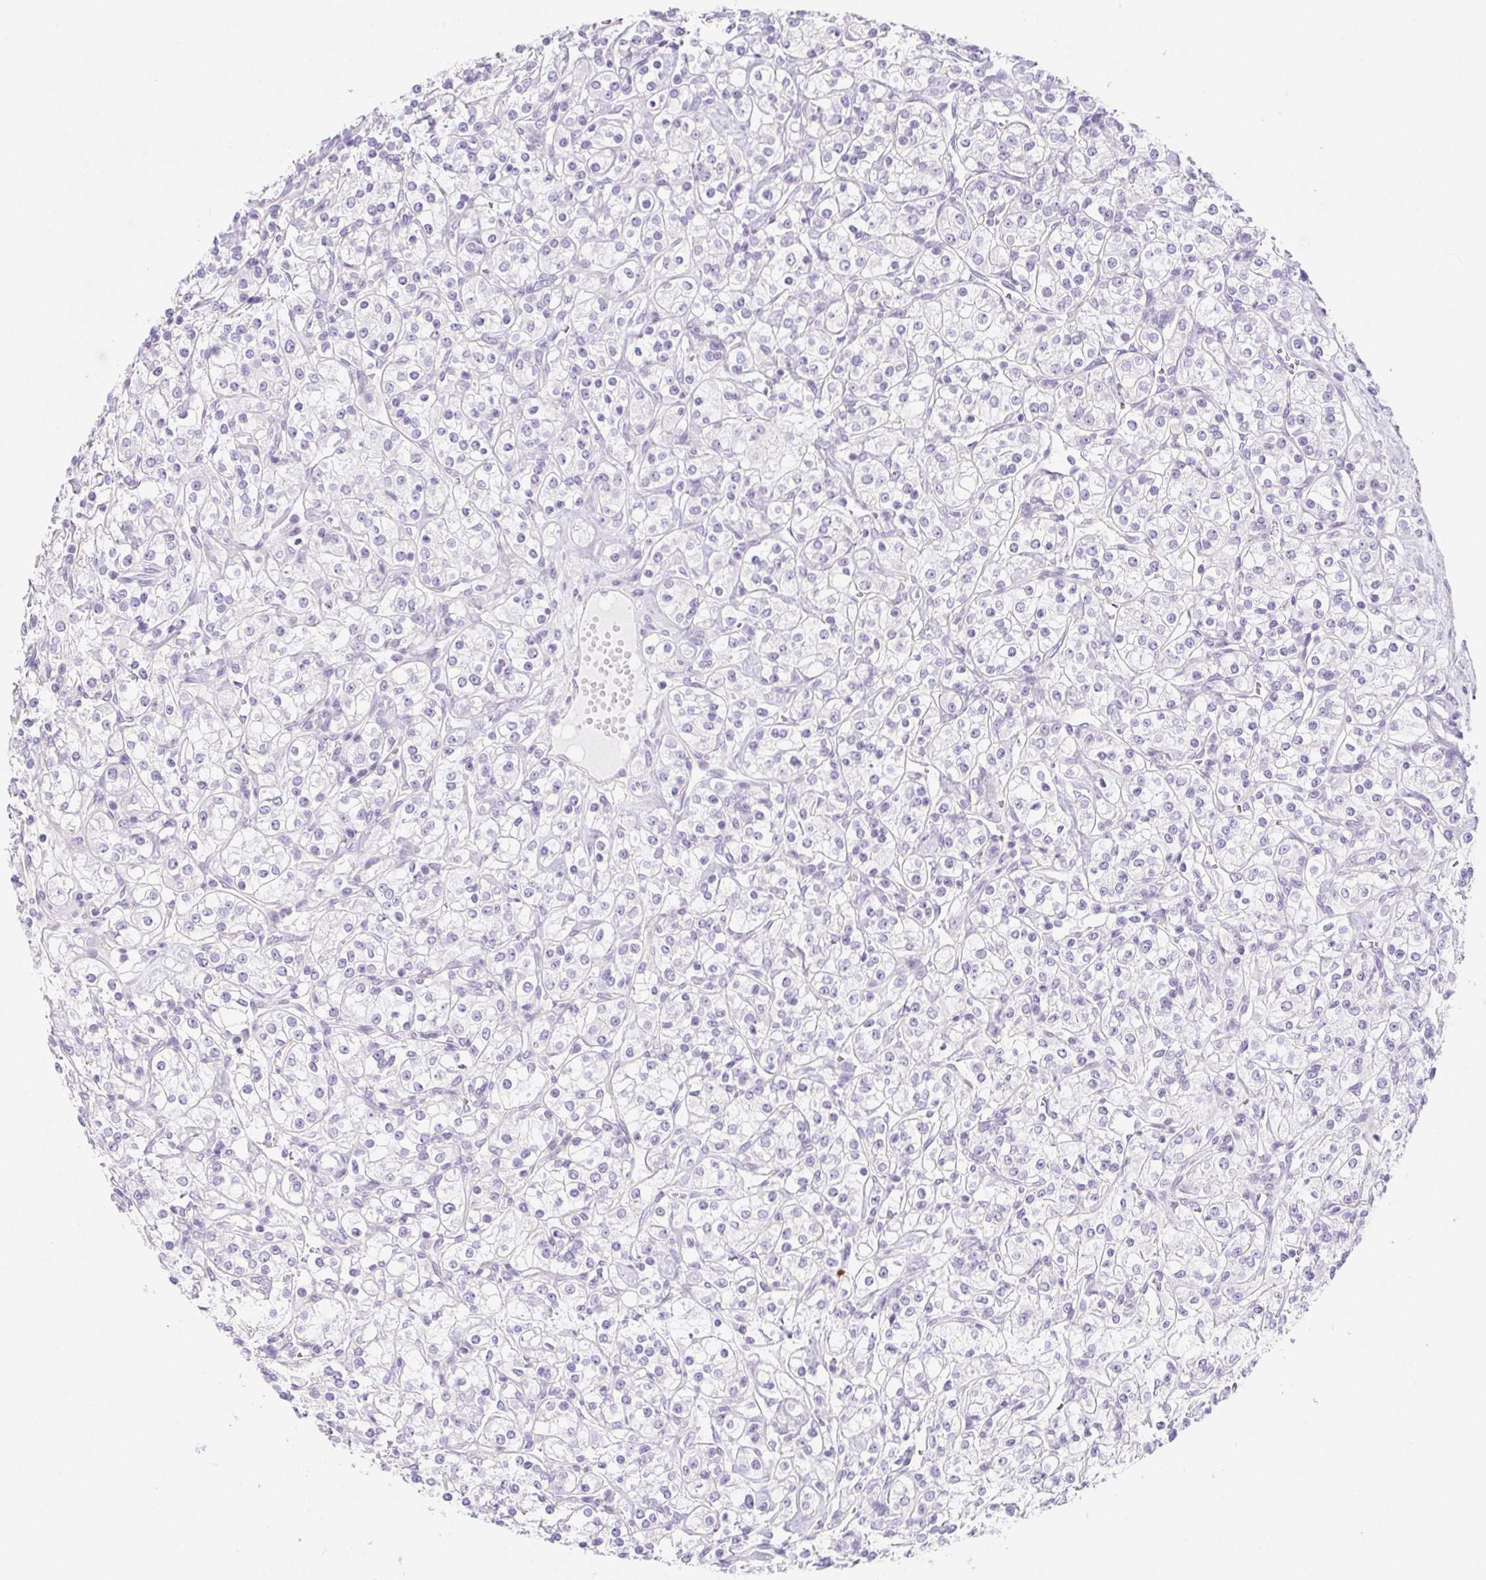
{"staining": {"intensity": "negative", "quantity": "none", "location": "none"}, "tissue": "renal cancer", "cell_type": "Tumor cells", "image_type": "cancer", "snomed": [{"axis": "morphology", "description": "Adenocarcinoma, NOS"}, {"axis": "topography", "description": "Kidney"}], "caption": "A micrograph of renal adenocarcinoma stained for a protein exhibits no brown staining in tumor cells. (Stains: DAB (3,3'-diaminobenzidine) IHC with hematoxylin counter stain, Microscopy: brightfield microscopy at high magnification).", "gene": "CYP21A2", "patient": {"sex": "male", "age": 77}}